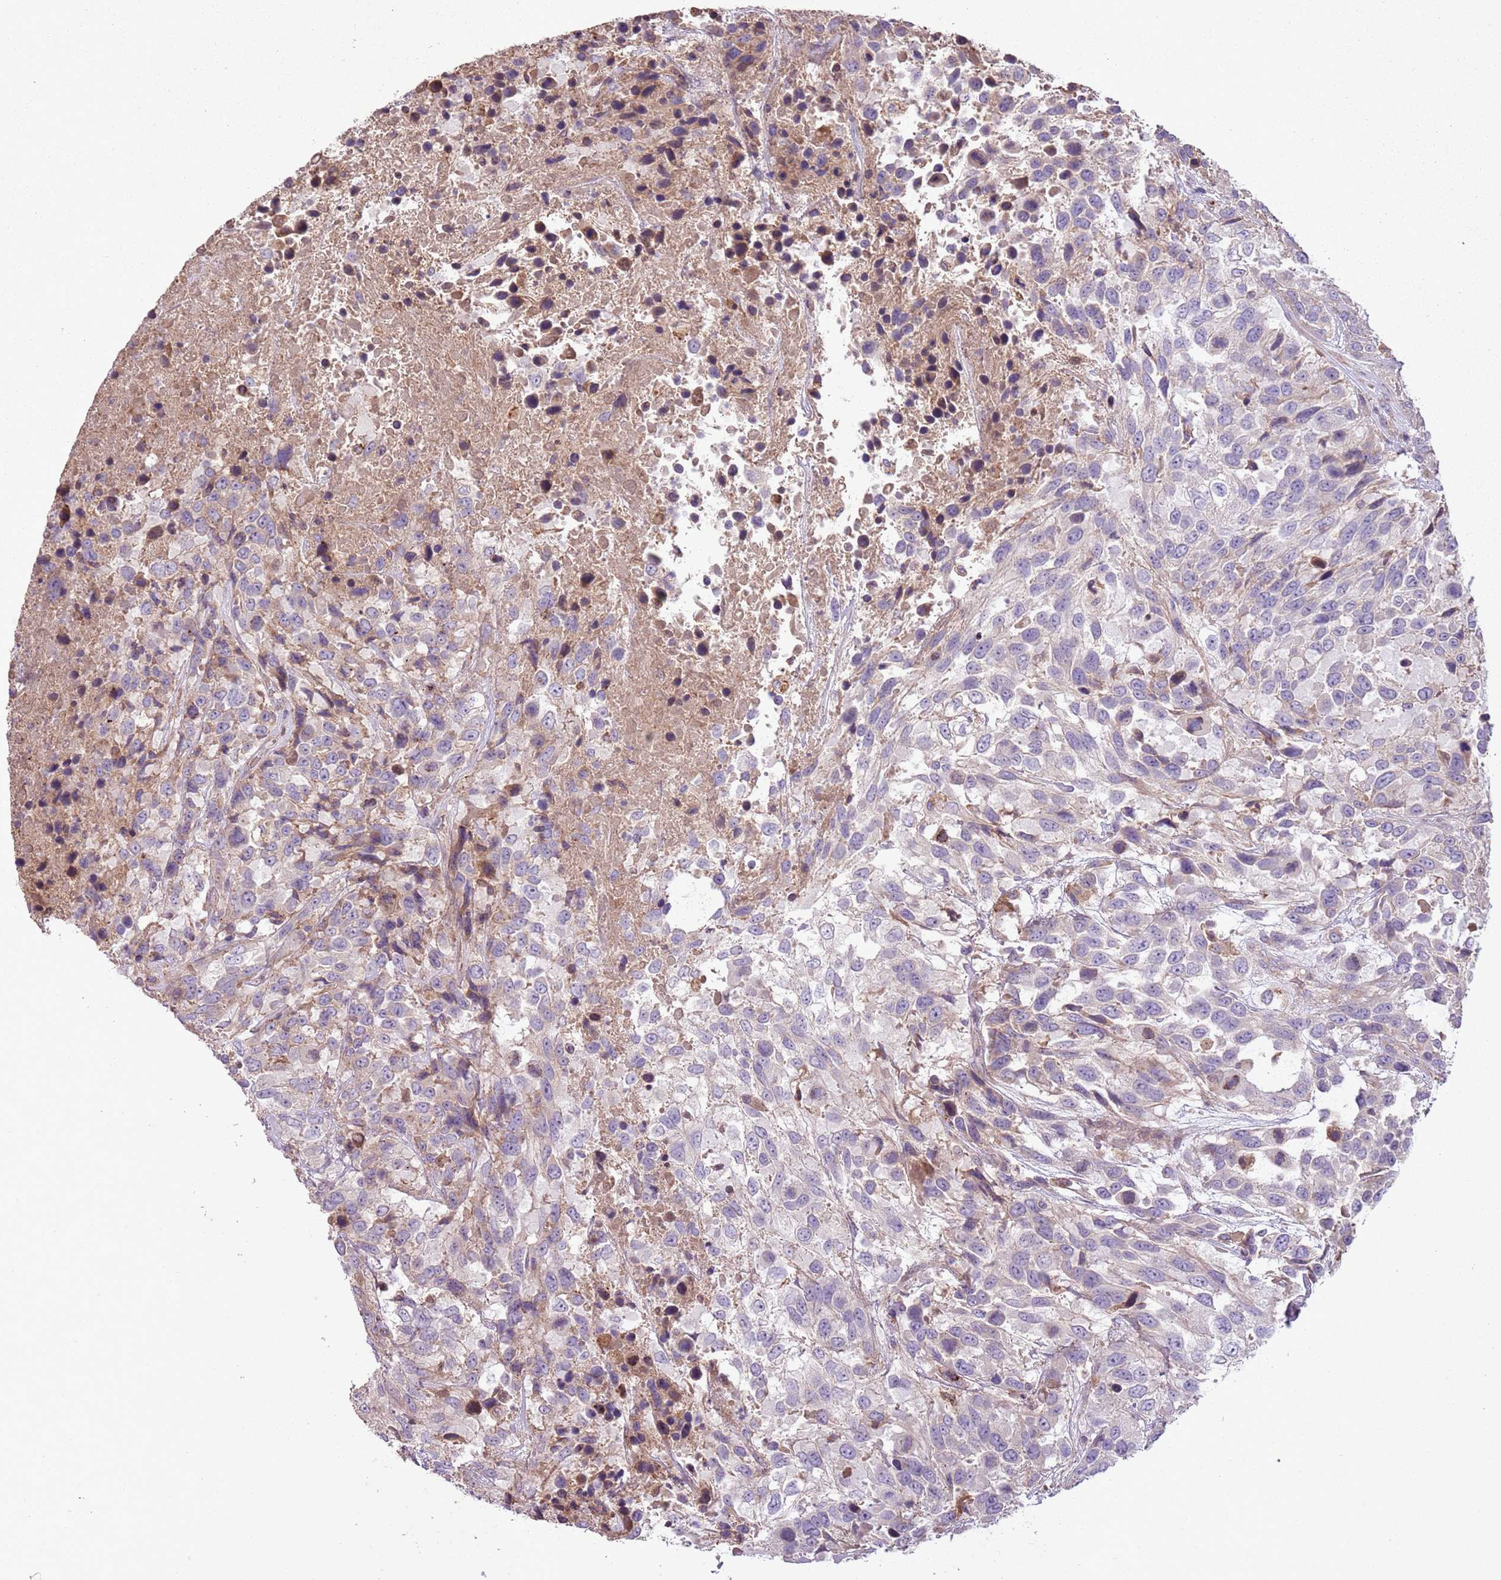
{"staining": {"intensity": "negative", "quantity": "none", "location": "none"}, "tissue": "urothelial cancer", "cell_type": "Tumor cells", "image_type": "cancer", "snomed": [{"axis": "morphology", "description": "Urothelial carcinoma, High grade"}, {"axis": "topography", "description": "Urinary bladder"}], "caption": "The IHC histopathology image has no significant staining in tumor cells of urothelial cancer tissue. (Immunohistochemistry, brightfield microscopy, high magnification).", "gene": "ANKRD24", "patient": {"sex": "female", "age": 70}}